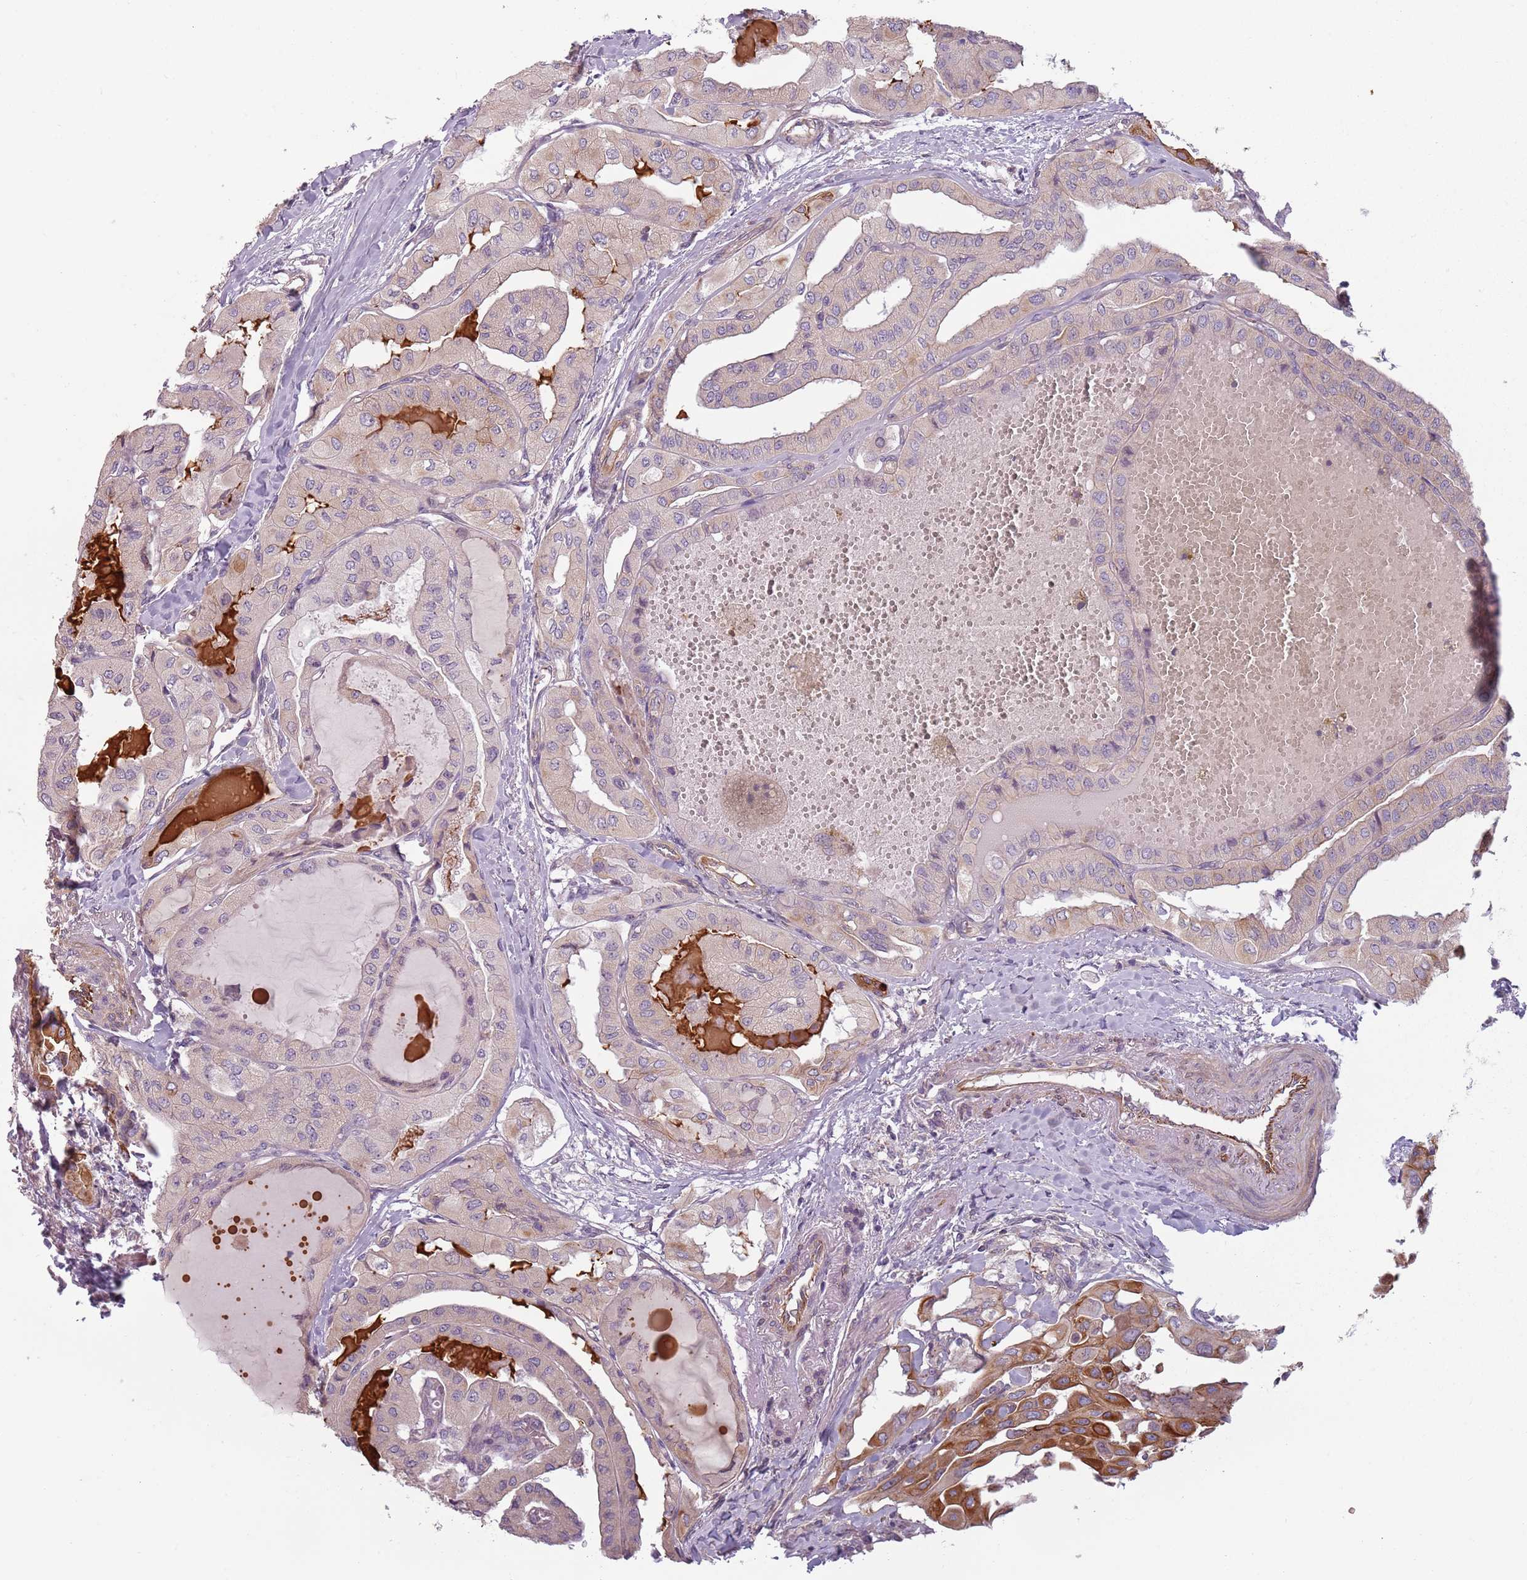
{"staining": {"intensity": "strong", "quantity": "<25%", "location": "cytoplasmic/membranous"}, "tissue": "thyroid cancer", "cell_type": "Tumor cells", "image_type": "cancer", "snomed": [{"axis": "morphology", "description": "Papillary adenocarcinoma, NOS"}, {"axis": "topography", "description": "Thyroid gland"}], "caption": "This photomicrograph exhibits IHC staining of thyroid cancer (papillary adenocarcinoma), with medium strong cytoplasmic/membranous staining in about <25% of tumor cells.", "gene": "TLCD2", "patient": {"sex": "female", "age": 59}}